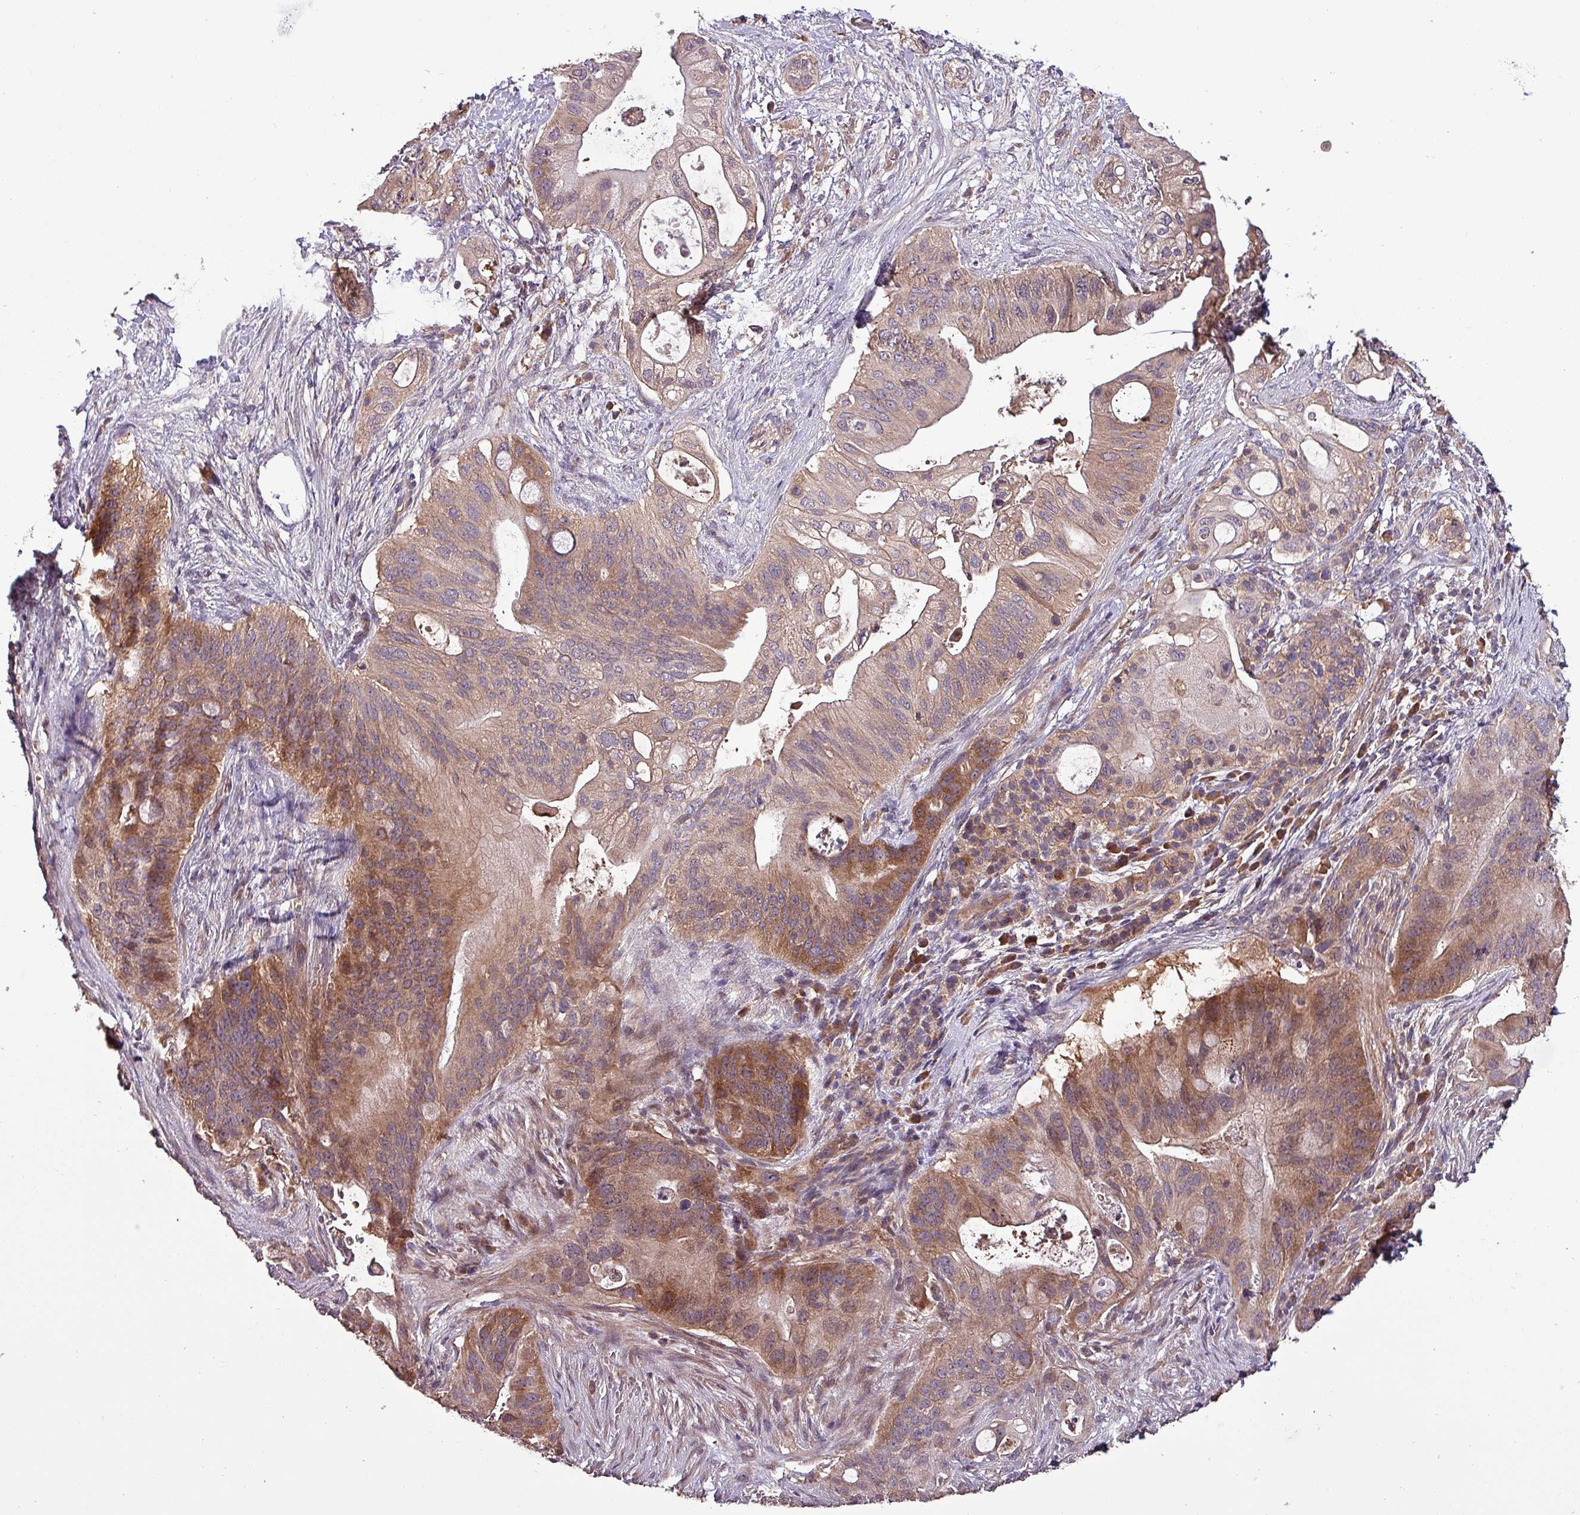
{"staining": {"intensity": "moderate", "quantity": ">75%", "location": "cytoplasmic/membranous"}, "tissue": "pancreatic cancer", "cell_type": "Tumor cells", "image_type": "cancer", "snomed": [{"axis": "morphology", "description": "Adenocarcinoma, NOS"}, {"axis": "topography", "description": "Pancreas"}], "caption": "Human pancreatic adenocarcinoma stained with a protein marker demonstrates moderate staining in tumor cells.", "gene": "PAFAH1B2", "patient": {"sex": "female", "age": 72}}